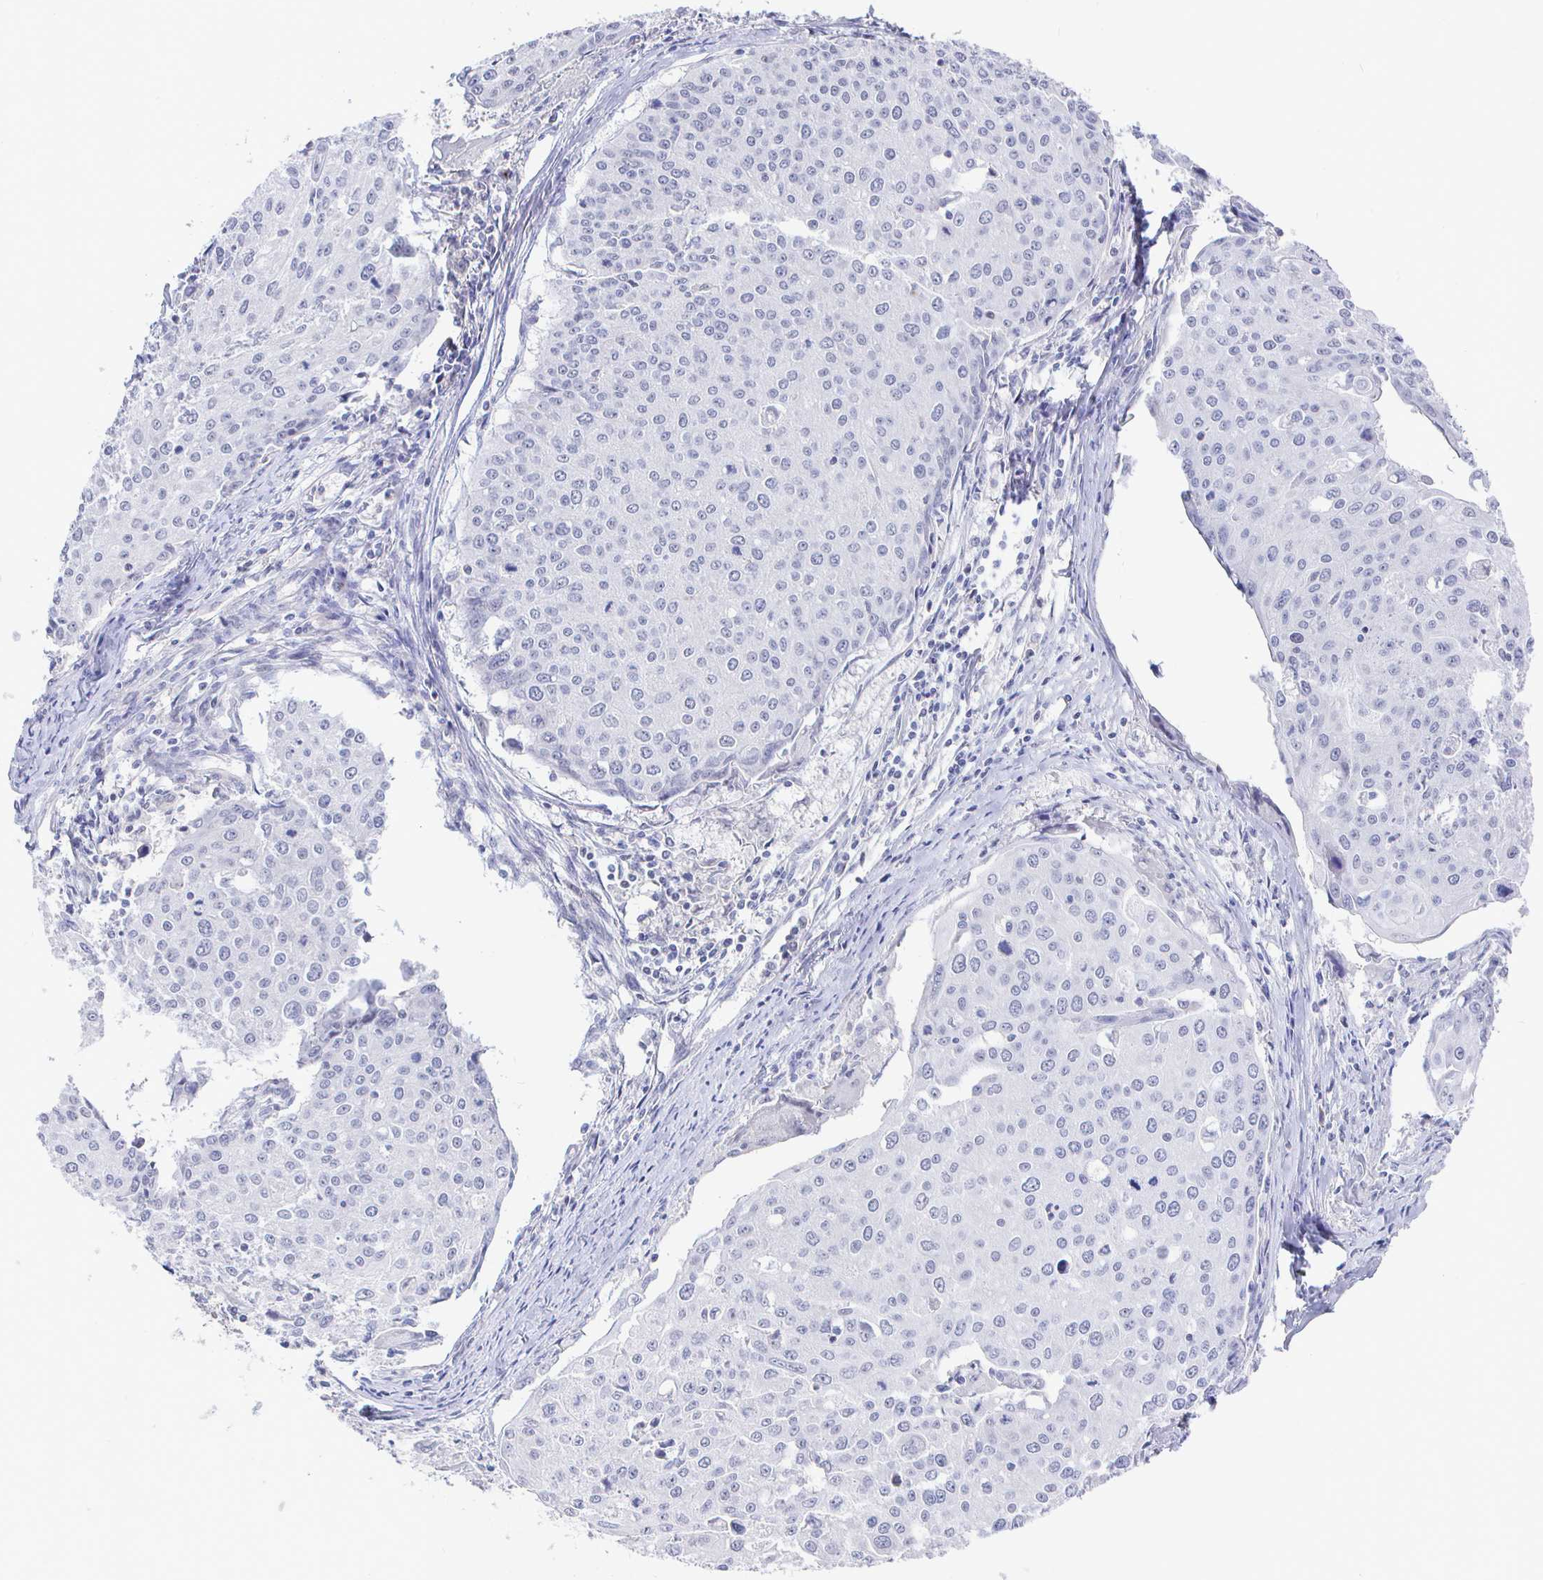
{"staining": {"intensity": "negative", "quantity": "none", "location": "none"}, "tissue": "cervical cancer", "cell_type": "Tumor cells", "image_type": "cancer", "snomed": [{"axis": "morphology", "description": "Squamous cell carcinoma, NOS"}, {"axis": "topography", "description": "Cervix"}], "caption": "Immunohistochemistry (IHC) image of cervical cancer (squamous cell carcinoma) stained for a protein (brown), which exhibits no staining in tumor cells.", "gene": "LRRC23", "patient": {"sex": "female", "age": 38}}